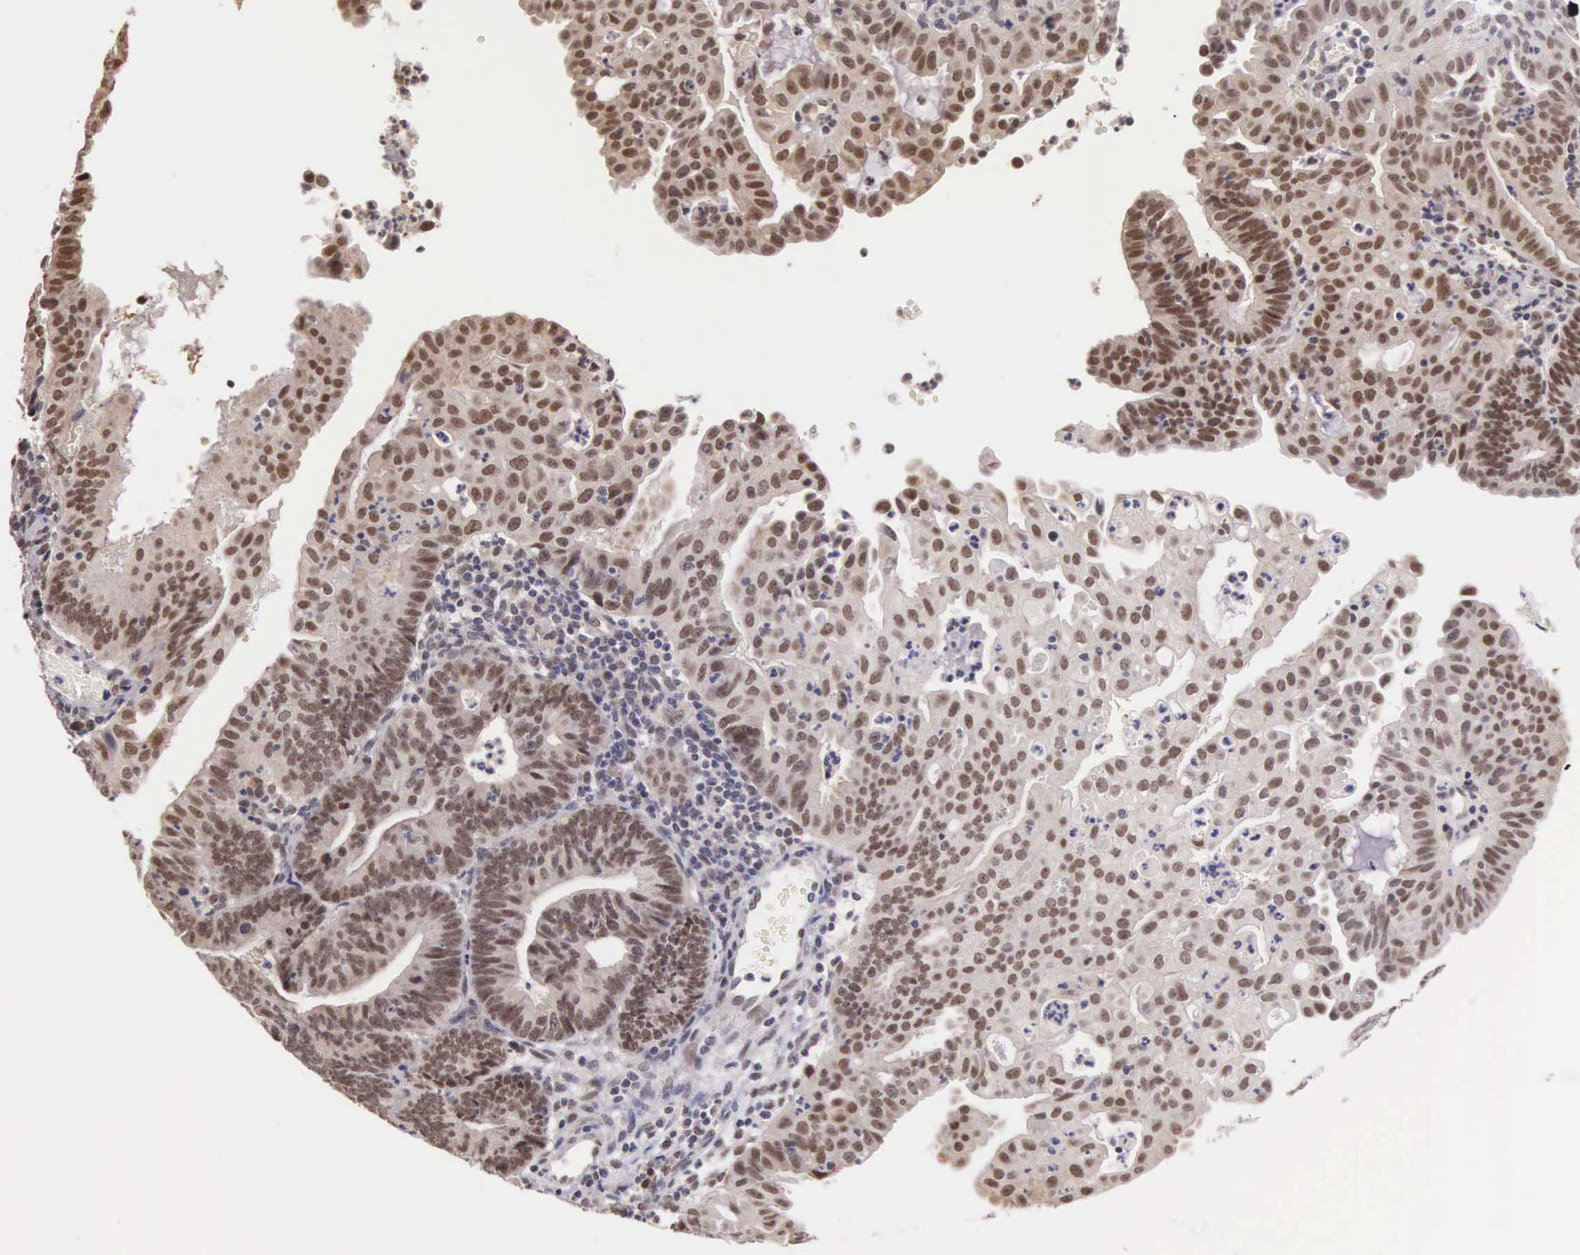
{"staining": {"intensity": "moderate", "quantity": "25%-75%", "location": "nuclear"}, "tissue": "endometrial cancer", "cell_type": "Tumor cells", "image_type": "cancer", "snomed": [{"axis": "morphology", "description": "Adenocarcinoma, NOS"}, {"axis": "topography", "description": "Endometrium"}], "caption": "Immunohistochemistry (IHC) micrograph of neoplastic tissue: endometrial cancer (adenocarcinoma) stained using IHC reveals medium levels of moderate protein expression localized specifically in the nuclear of tumor cells, appearing as a nuclear brown color.", "gene": "HMGXB4", "patient": {"sex": "female", "age": 60}}